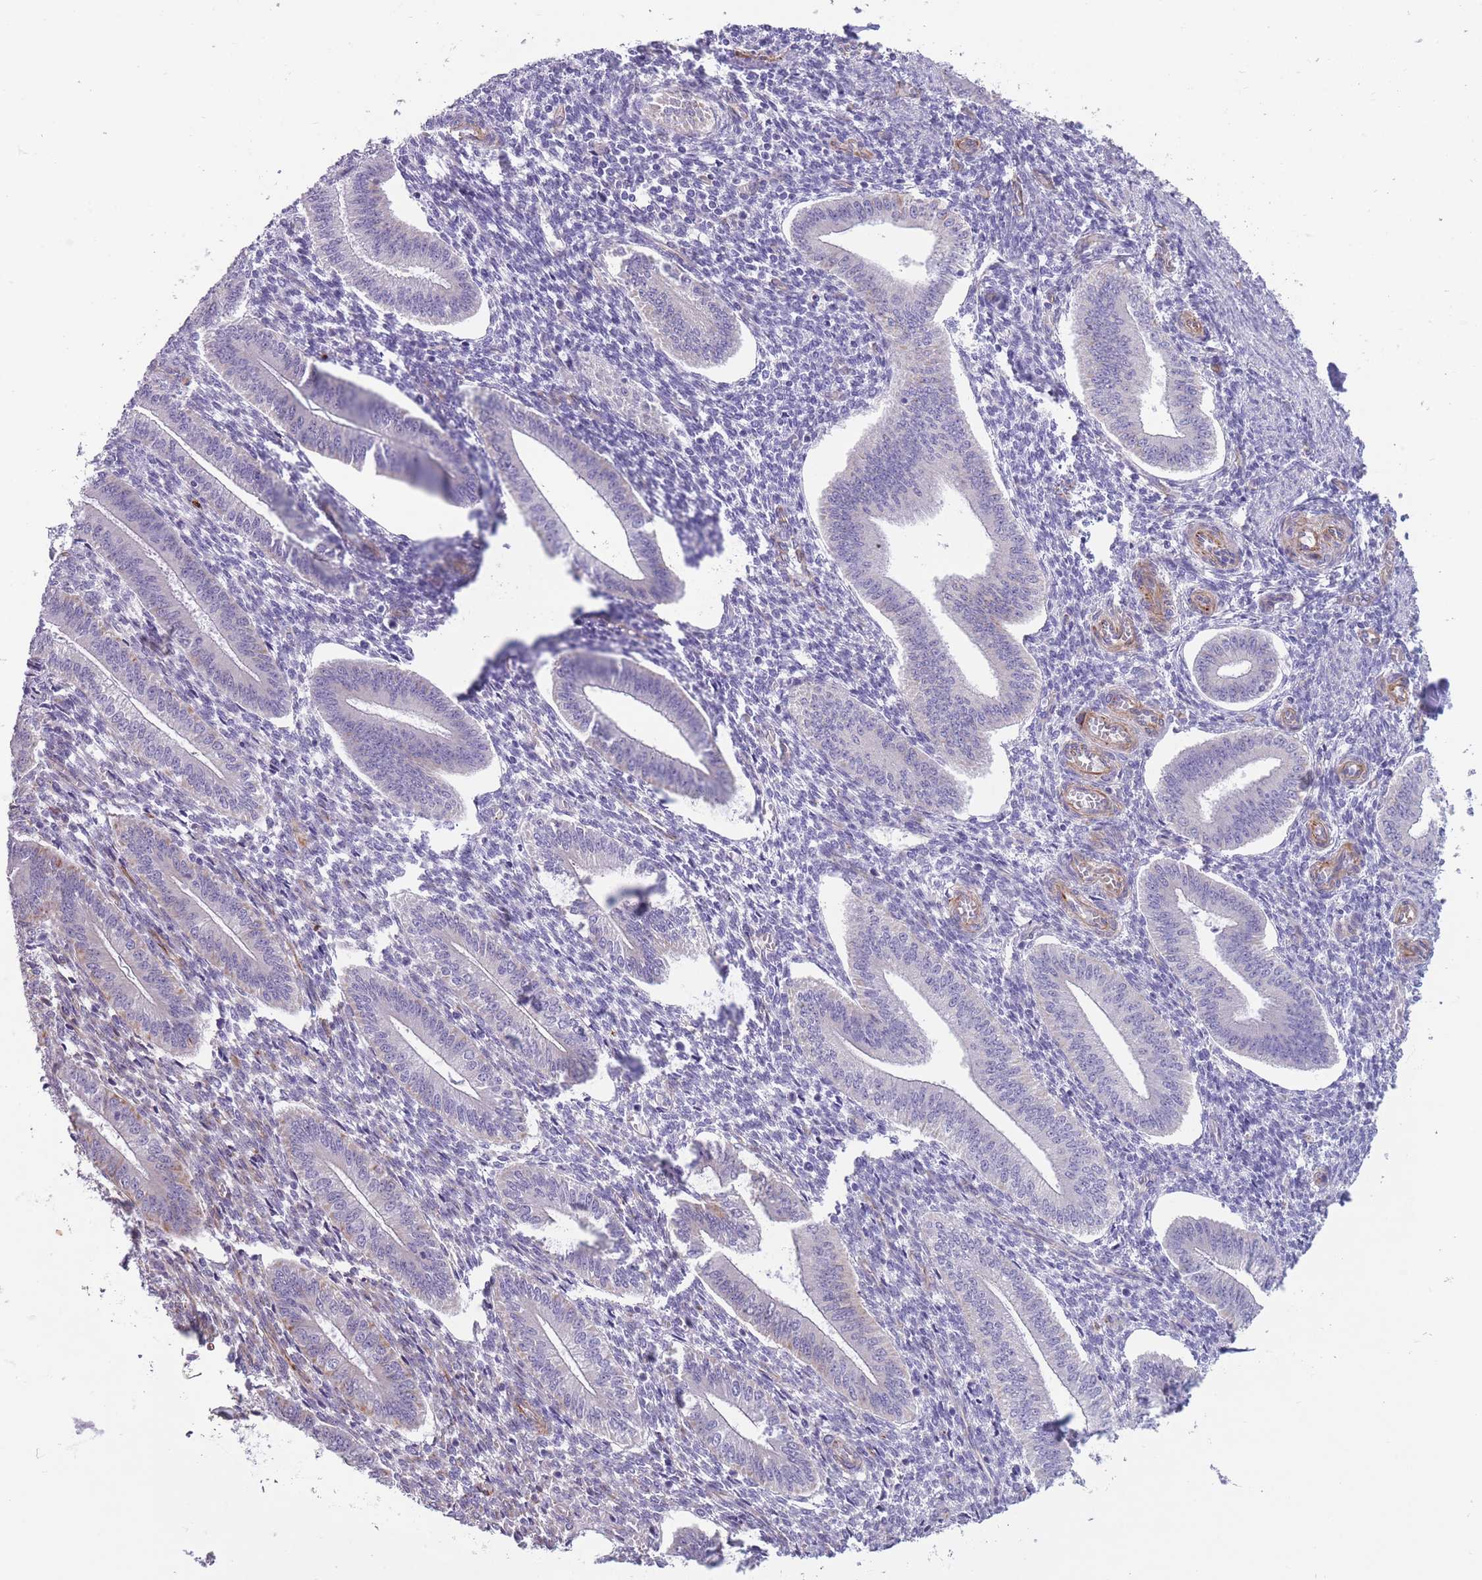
{"staining": {"intensity": "negative", "quantity": "none", "location": "none"}, "tissue": "endometrium", "cell_type": "Cells in endometrial stroma", "image_type": "normal", "snomed": [{"axis": "morphology", "description": "Normal tissue, NOS"}, {"axis": "topography", "description": "Endometrium"}], "caption": "Endometrium stained for a protein using immunohistochemistry reveals no expression cells in endometrial stroma.", "gene": "ATP5MF", "patient": {"sex": "female", "age": 34}}